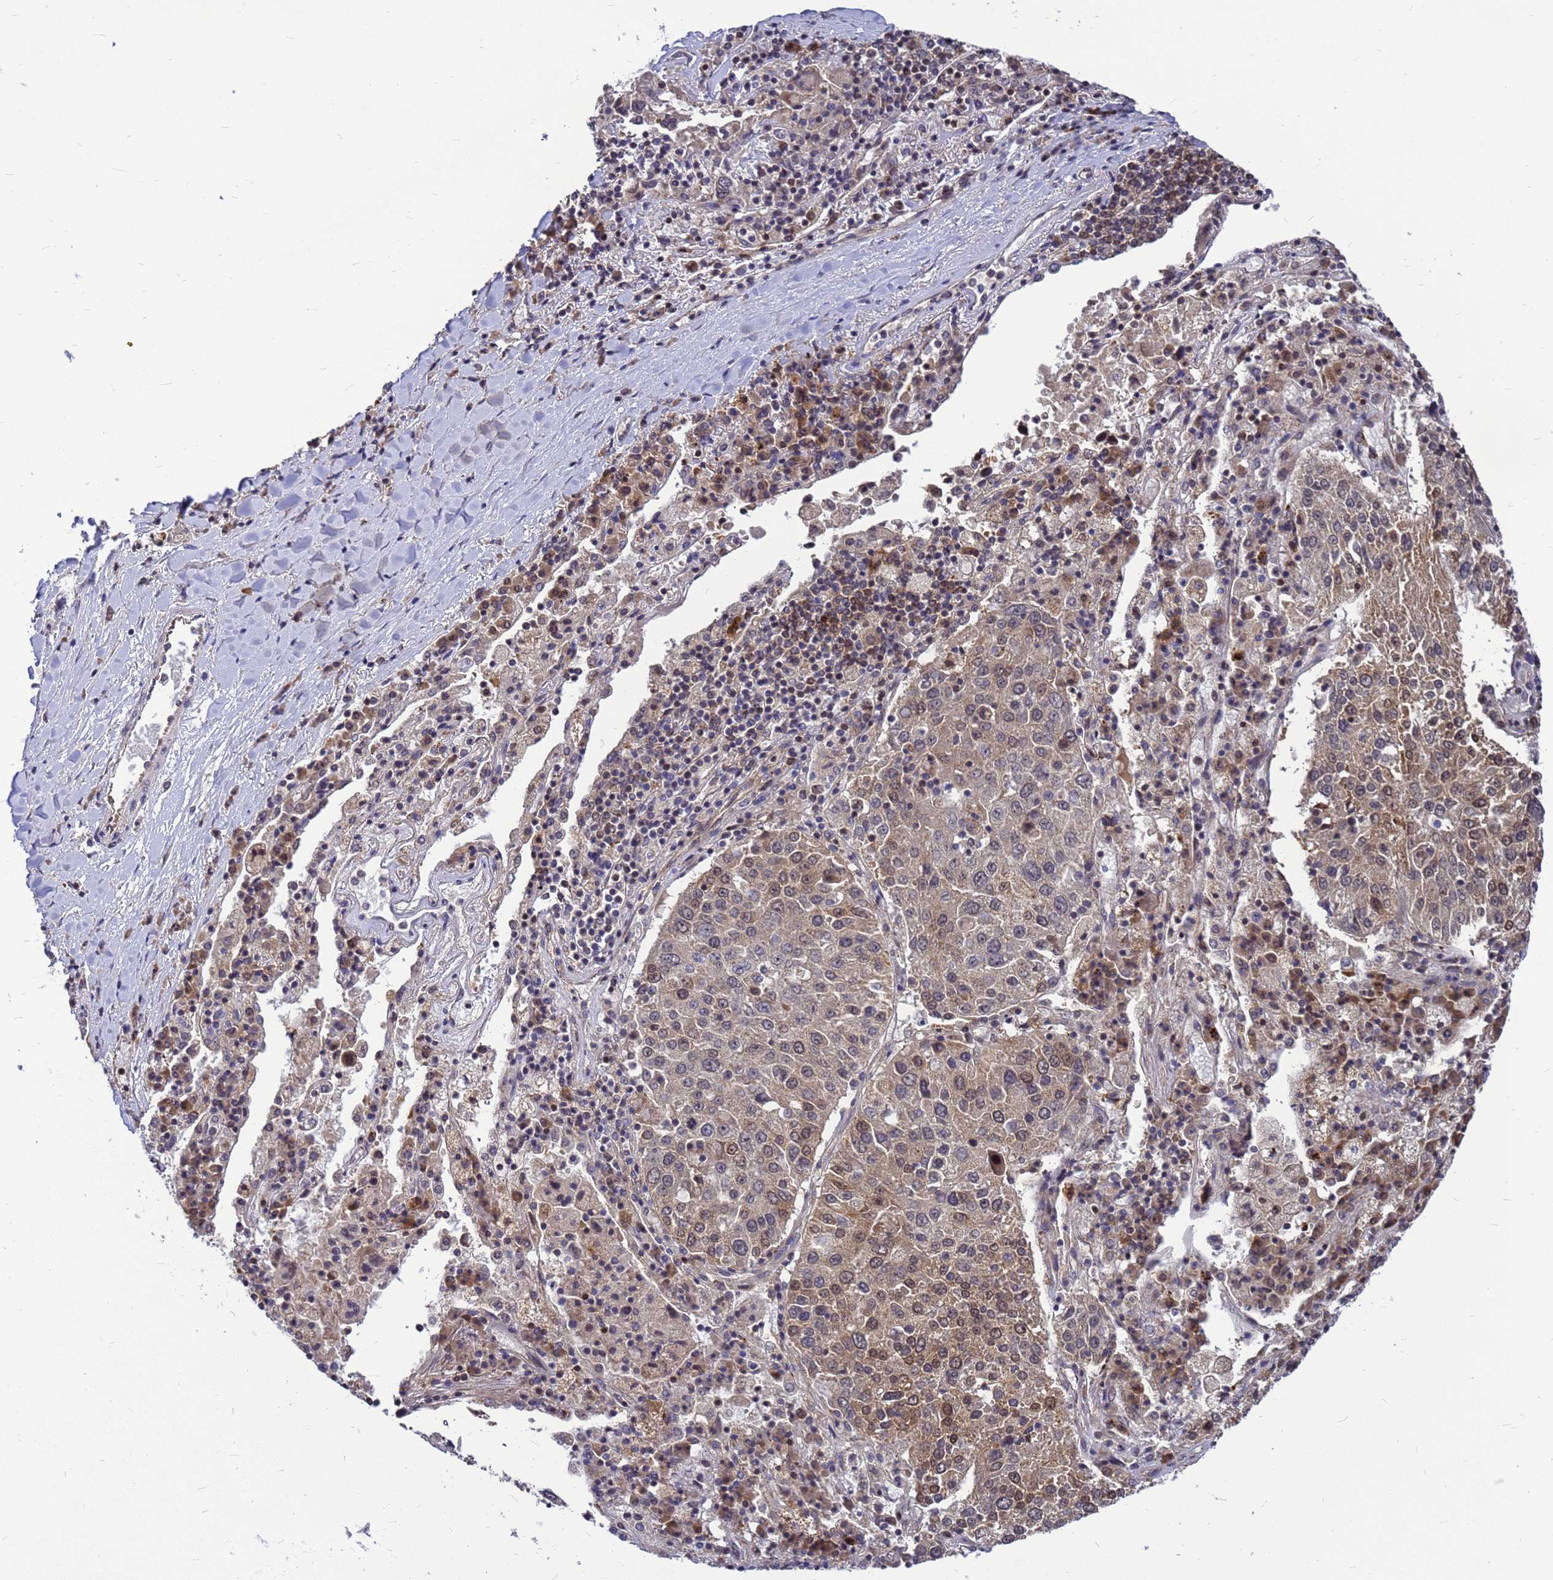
{"staining": {"intensity": "weak", "quantity": "25%-75%", "location": "cytoplasmic/membranous"}, "tissue": "lung cancer", "cell_type": "Tumor cells", "image_type": "cancer", "snomed": [{"axis": "morphology", "description": "Squamous cell carcinoma, NOS"}, {"axis": "topography", "description": "Lung"}], "caption": "Human lung cancer stained with a protein marker shows weak staining in tumor cells.", "gene": "CMC4", "patient": {"sex": "male", "age": 65}}